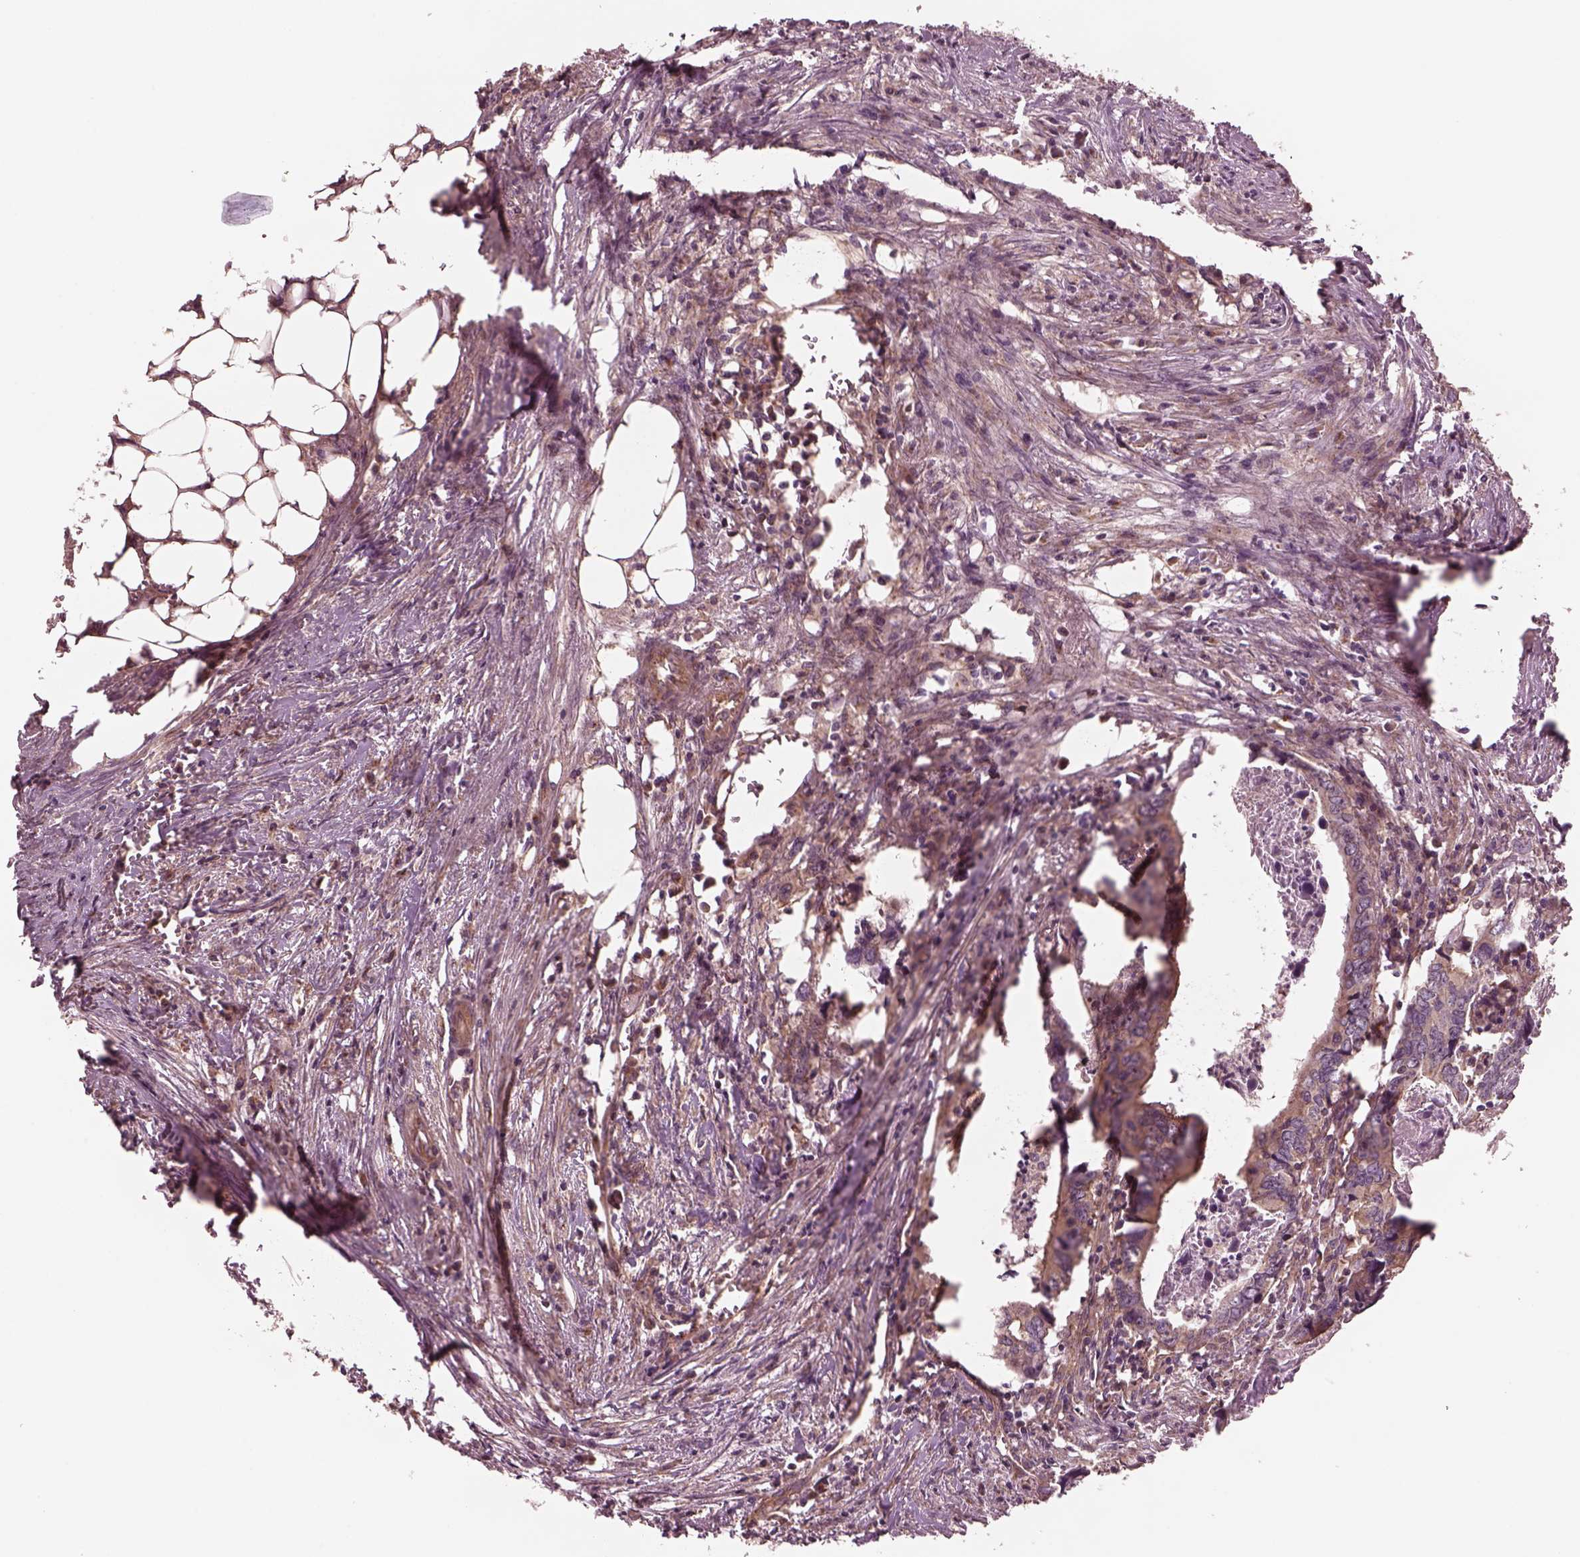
{"staining": {"intensity": "moderate", "quantity": ">75%", "location": "cytoplasmic/membranous"}, "tissue": "colorectal cancer", "cell_type": "Tumor cells", "image_type": "cancer", "snomed": [{"axis": "morphology", "description": "Adenocarcinoma, NOS"}, {"axis": "topography", "description": "Colon"}], "caption": "Protein expression analysis of human colorectal cancer (adenocarcinoma) reveals moderate cytoplasmic/membranous staining in about >75% of tumor cells. The staining is performed using DAB (3,3'-diaminobenzidine) brown chromogen to label protein expression. The nuclei are counter-stained blue using hematoxylin.", "gene": "TUBG1", "patient": {"sex": "female", "age": 82}}